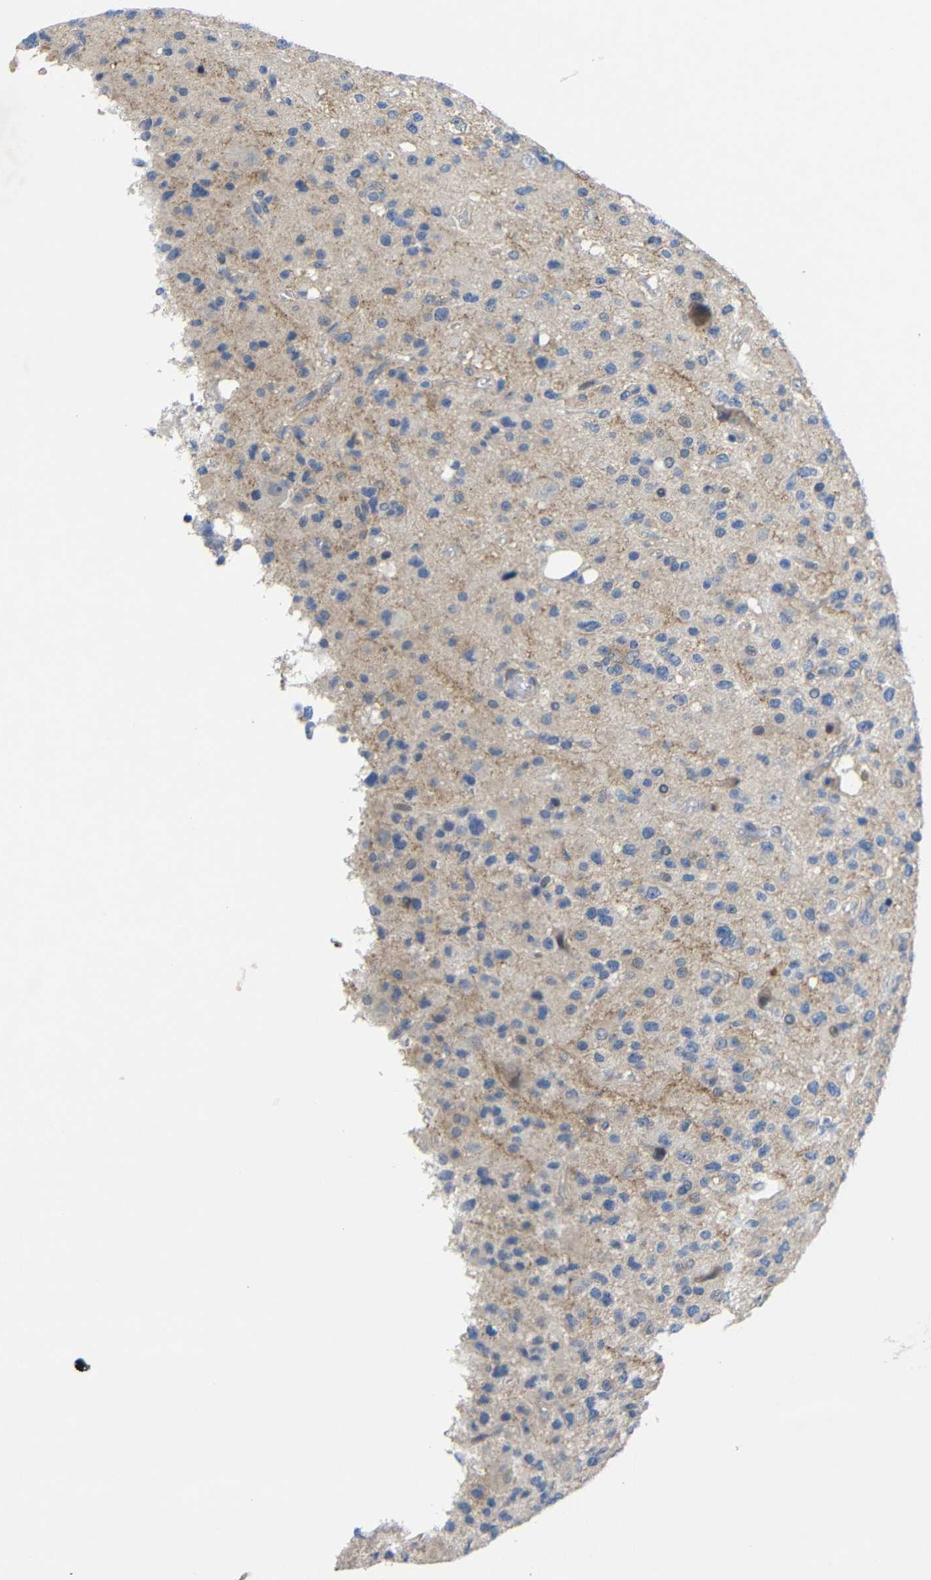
{"staining": {"intensity": "negative", "quantity": "none", "location": "none"}, "tissue": "glioma", "cell_type": "Tumor cells", "image_type": "cancer", "snomed": [{"axis": "morphology", "description": "Glioma, malignant, High grade"}, {"axis": "topography", "description": "Brain"}], "caption": "This is a micrograph of IHC staining of malignant glioma (high-grade), which shows no positivity in tumor cells.", "gene": "CMTM1", "patient": {"sex": "male", "age": 47}}